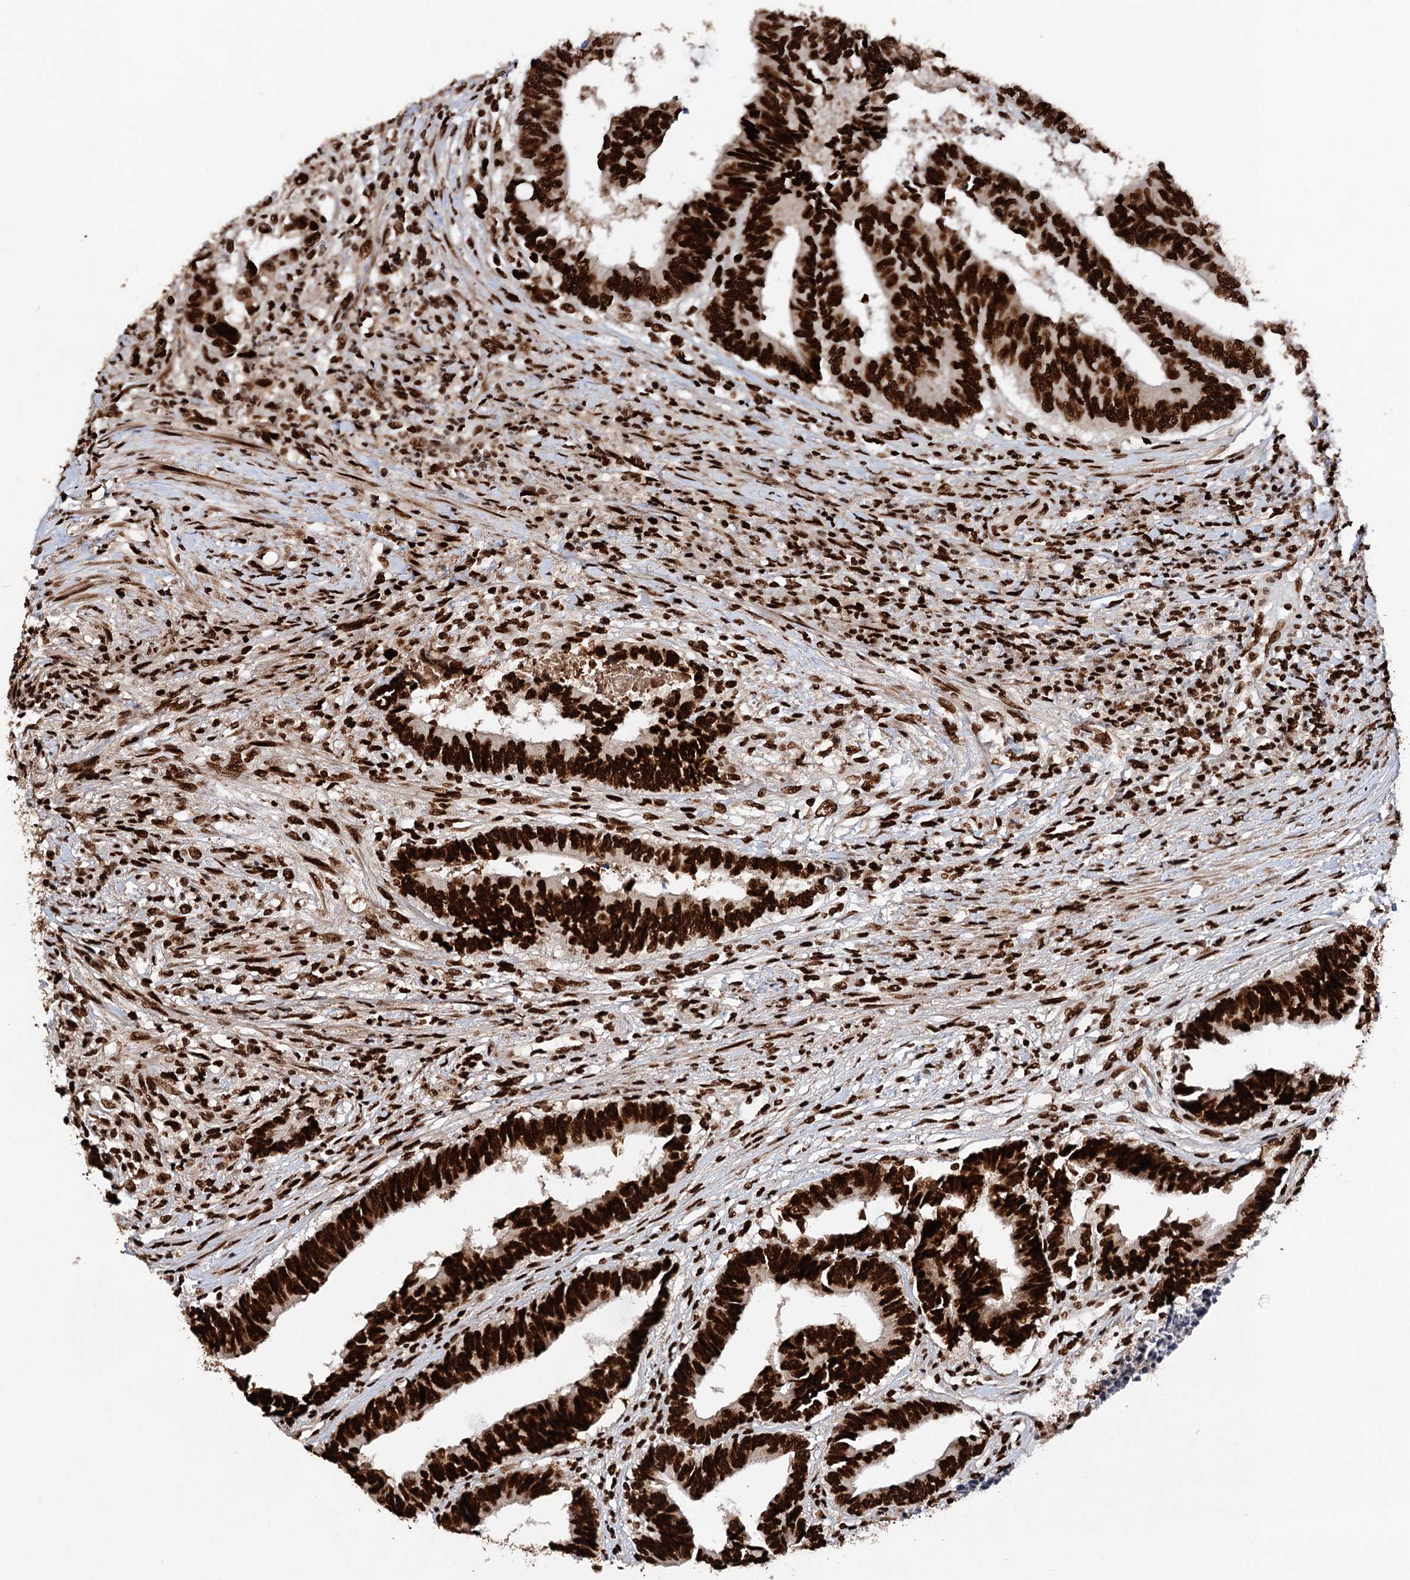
{"staining": {"intensity": "strong", "quantity": ">75%", "location": "nuclear"}, "tissue": "colorectal cancer", "cell_type": "Tumor cells", "image_type": "cancer", "snomed": [{"axis": "morphology", "description": "Adenocarcinoma, NOS"}, {"axis": "topography", "description": "Rectum"}], "caption": "Strong nuclear protein expression is seen in about >75% of tumor cells in adenocarcinoma (colorectal).", "gene": "MATR3", "patient": {"sex": "male", "age": 84}}